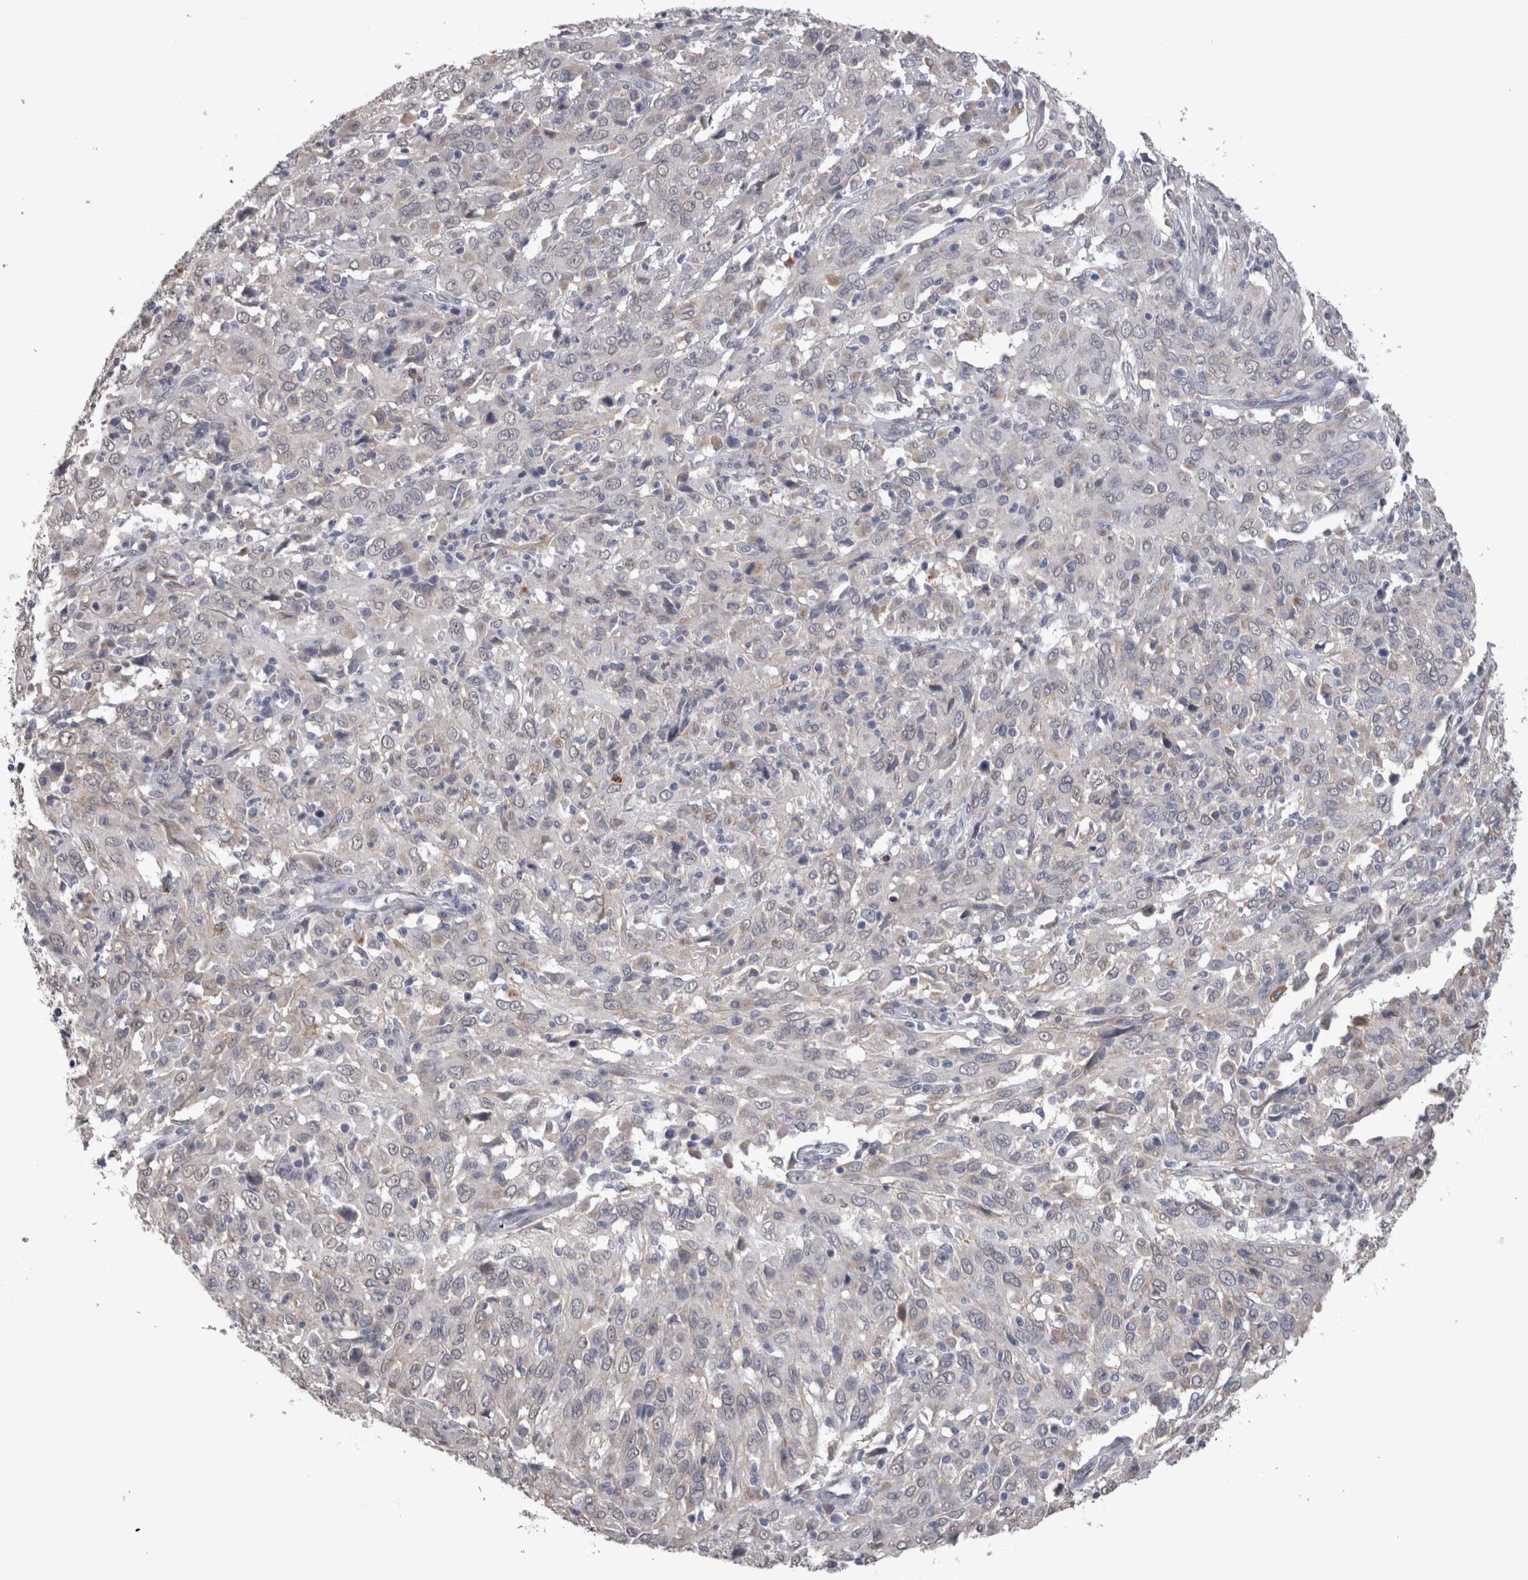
{"staining": {"intensity": "negative", "quantity": "none", "location": "none"}, "tissue": "cervical cancer", "cell_type": "Tumor cells", "image_type": "cancer", "snomed": [{"axis": "morphology", "description": "Squamous cell carcinoma, NOS"}, {"axis": "topography", "description": "Cervix"}], "caption": "Photomicrograph shows no protein positivity in tumor cells of cervical squamous cell carcinoma tissue. The staining was performed using DAB to visualize the protein expression in brown, while the nuclei were stained in blue with hematoxylin (Magnification: 20x).", "gene": "PAX5", "patient": {"sex": "female", "age": 46}}